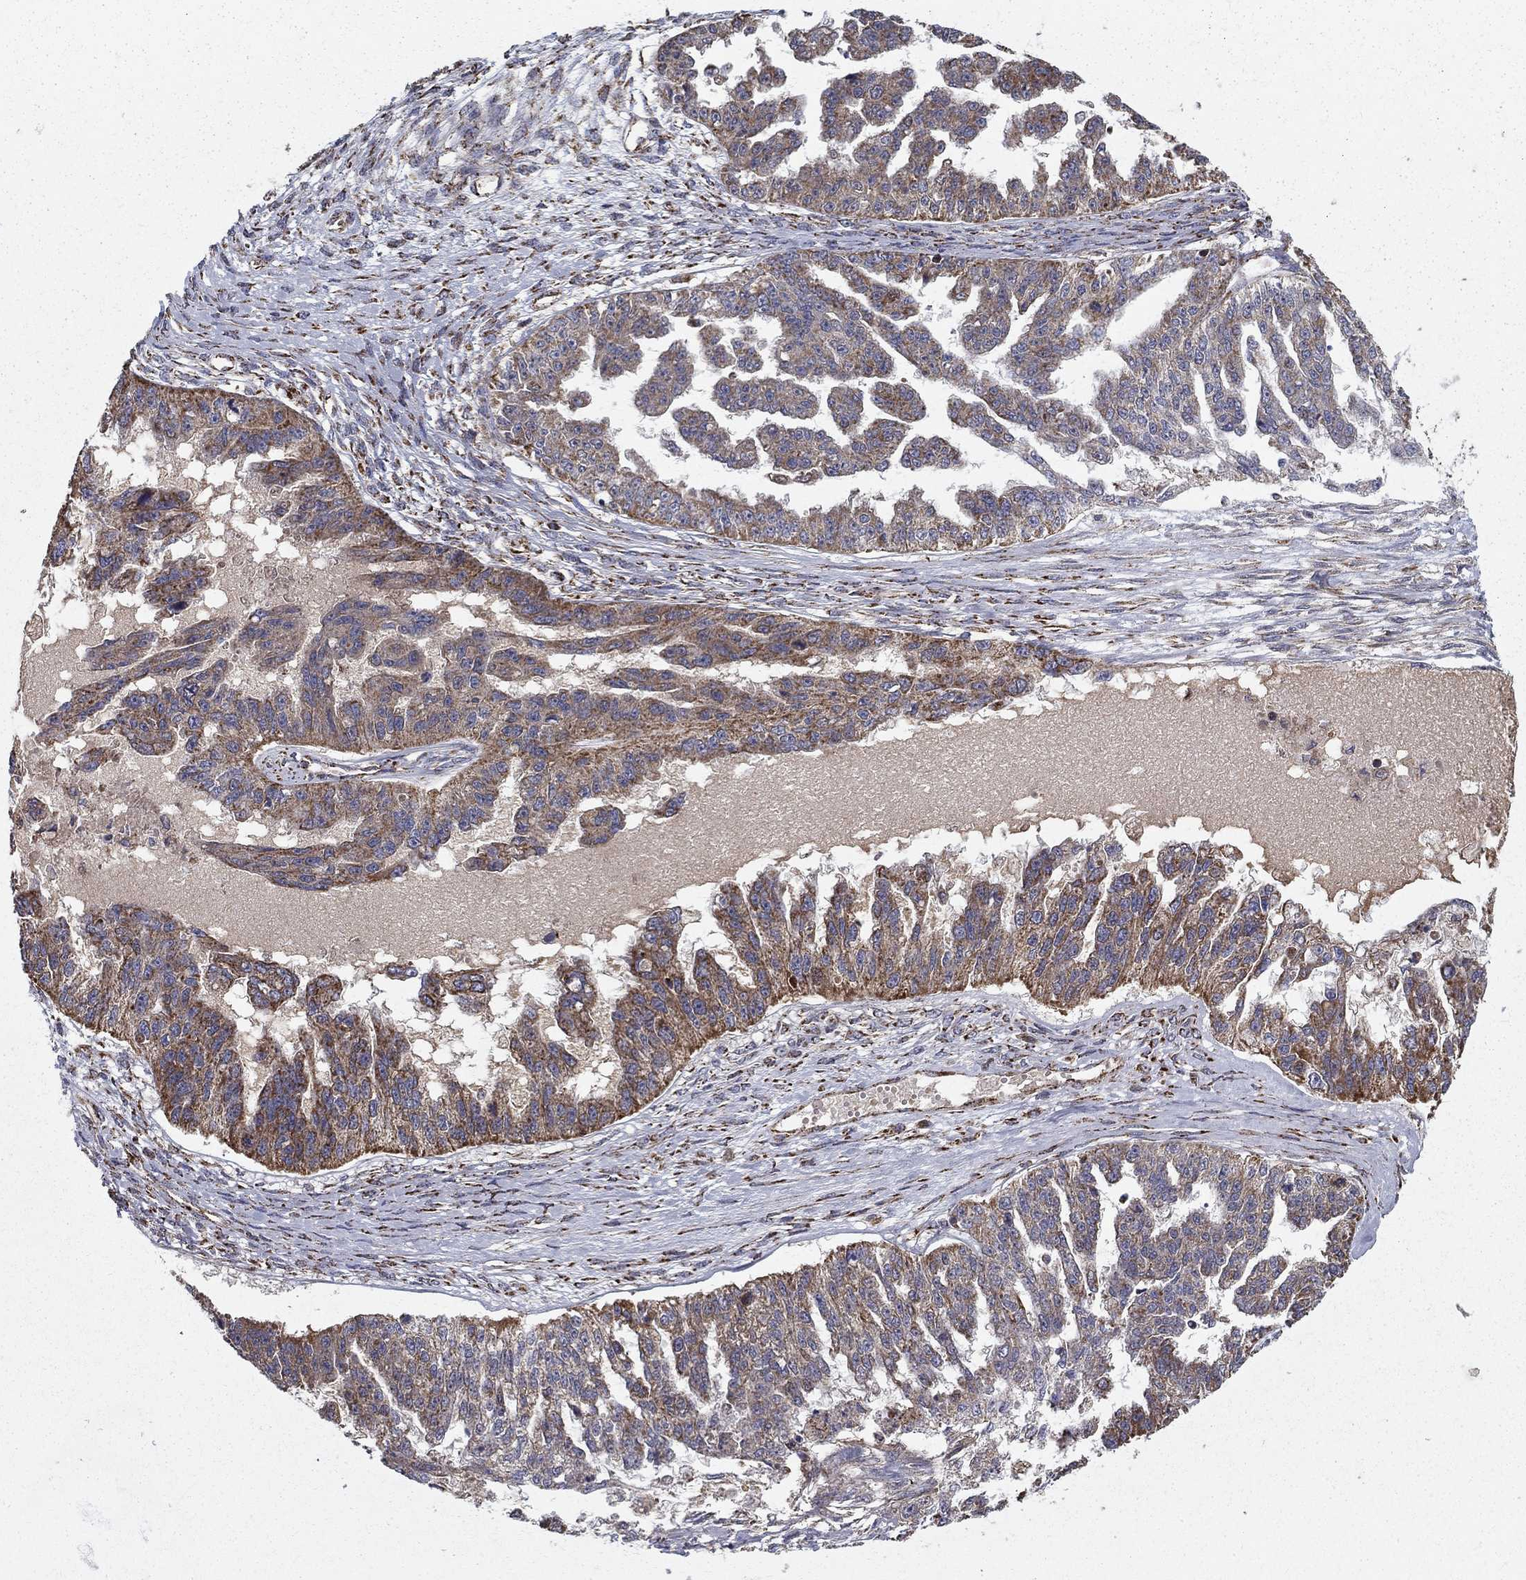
{"staining": {"intensity": "strong", "quantity": "<25%", "location": "cytoplasmic/membranous"}, "tissue": "ovarian cancer", "cell_type": "Tumor cells", "image_type": "cancer", "snomed": [{"axis": "morphology", "description": "Cystadenocarcinoma, serous, NOS"}, {"axis": "topography", "description": "Ovary"}], "caption": "Serous cystadenocarcinoma (ovarian) stained with DAB (3,3'-diaminobenzidine) immunohistochemistry demonstrates medium levels of strong cytoplasmic/membranous staining in about <25% of tumor cells. The staining was performed using DAB to visualize the protein expression in brown, while the nuclei were stained in blue with hematoxylin (Magnification: 20x).", "gene": "NDUFS8", "patient": {"sex": "female", "age": 58}}